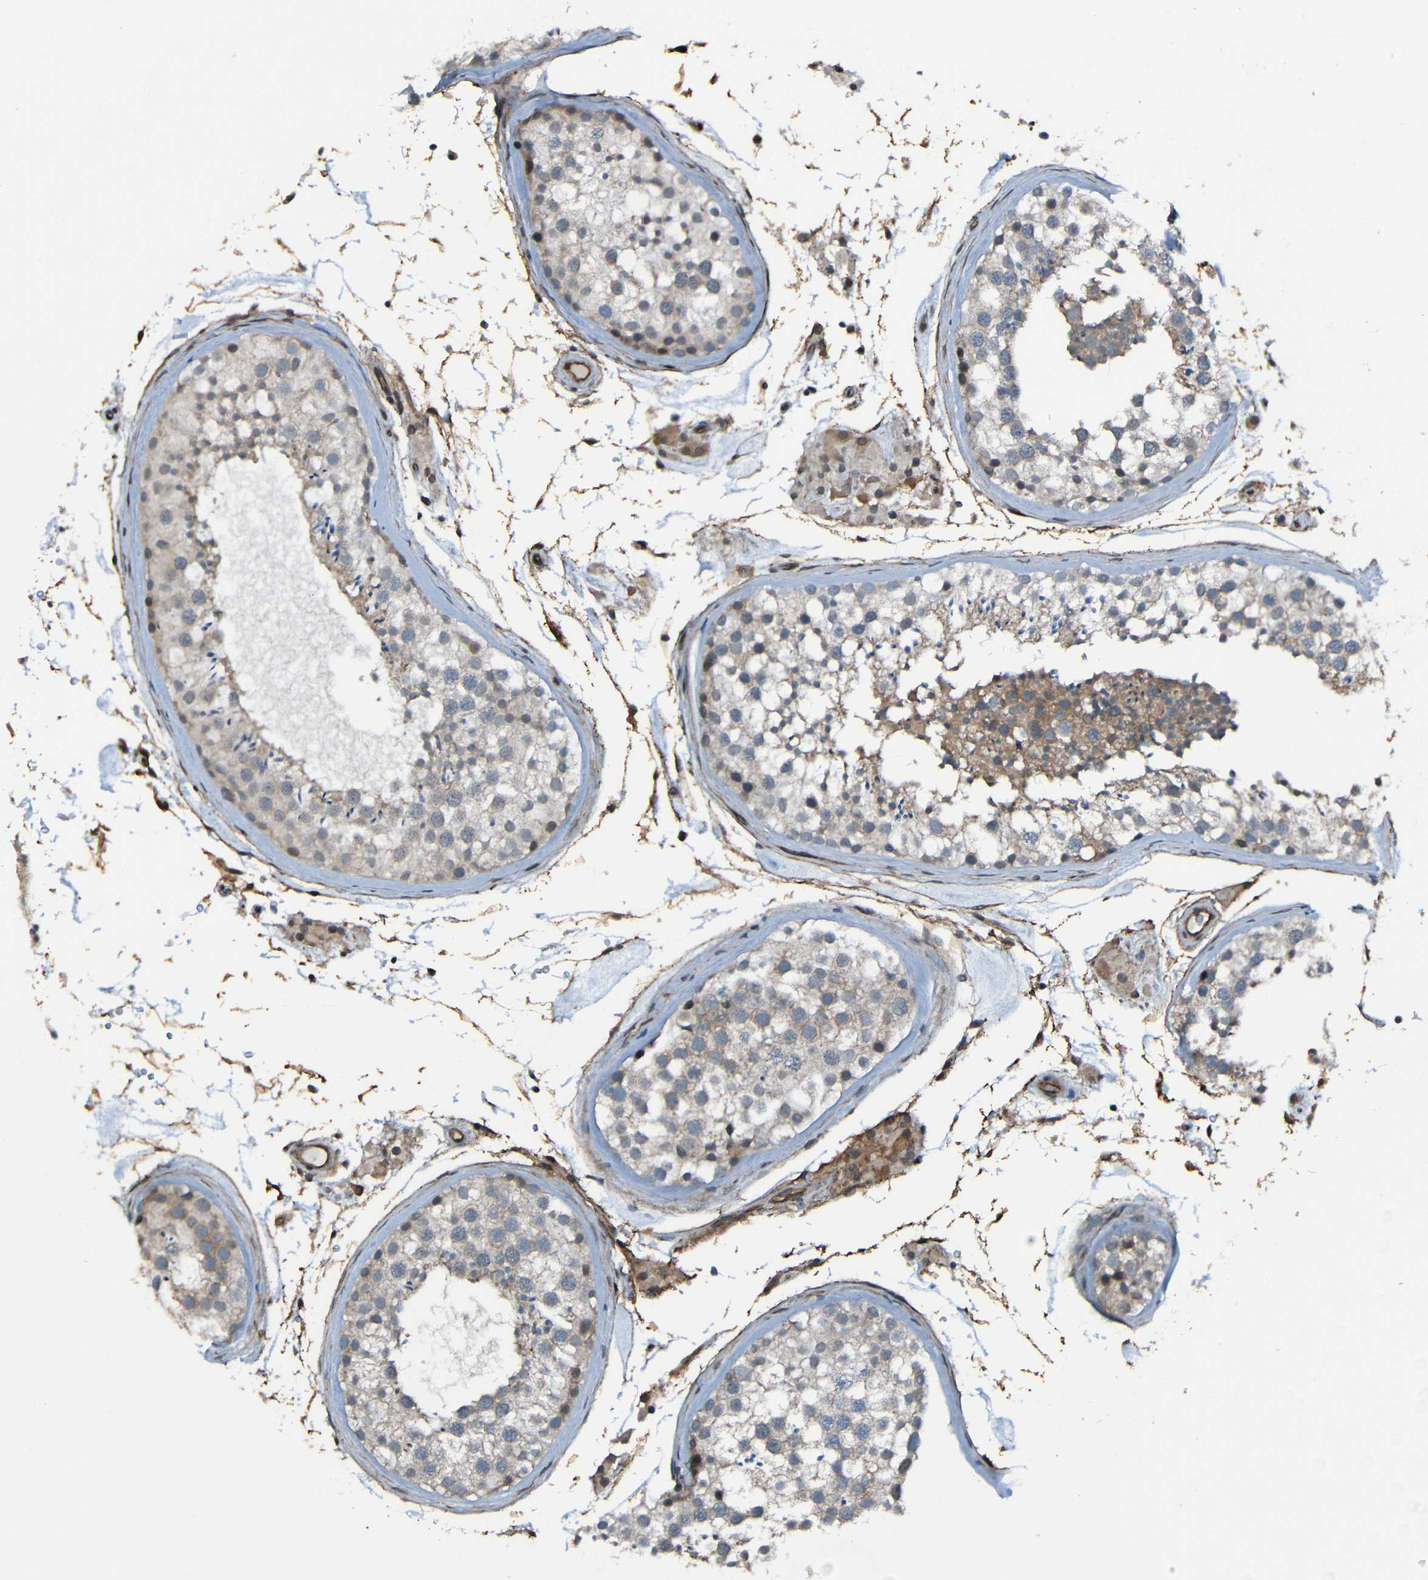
{"staining": {"intensity": "weak", "quantity": "<25%", "location": "cytoplasmic/membranous"}, "tissue": "testis", "cell_type": "Cells in seminiferous ducts", "image_type": "normal", "snomed": [{"axis": "morphology", "description": "Normal tissue, NOS"}, {"axis": "topography", "description": "Testis"}], "caption": "A histopathology image of human testis is negative for staining in cells in seminiferous ducts.", "gene": "LGR5", "patient": {"sex": "male", "age": 46}}